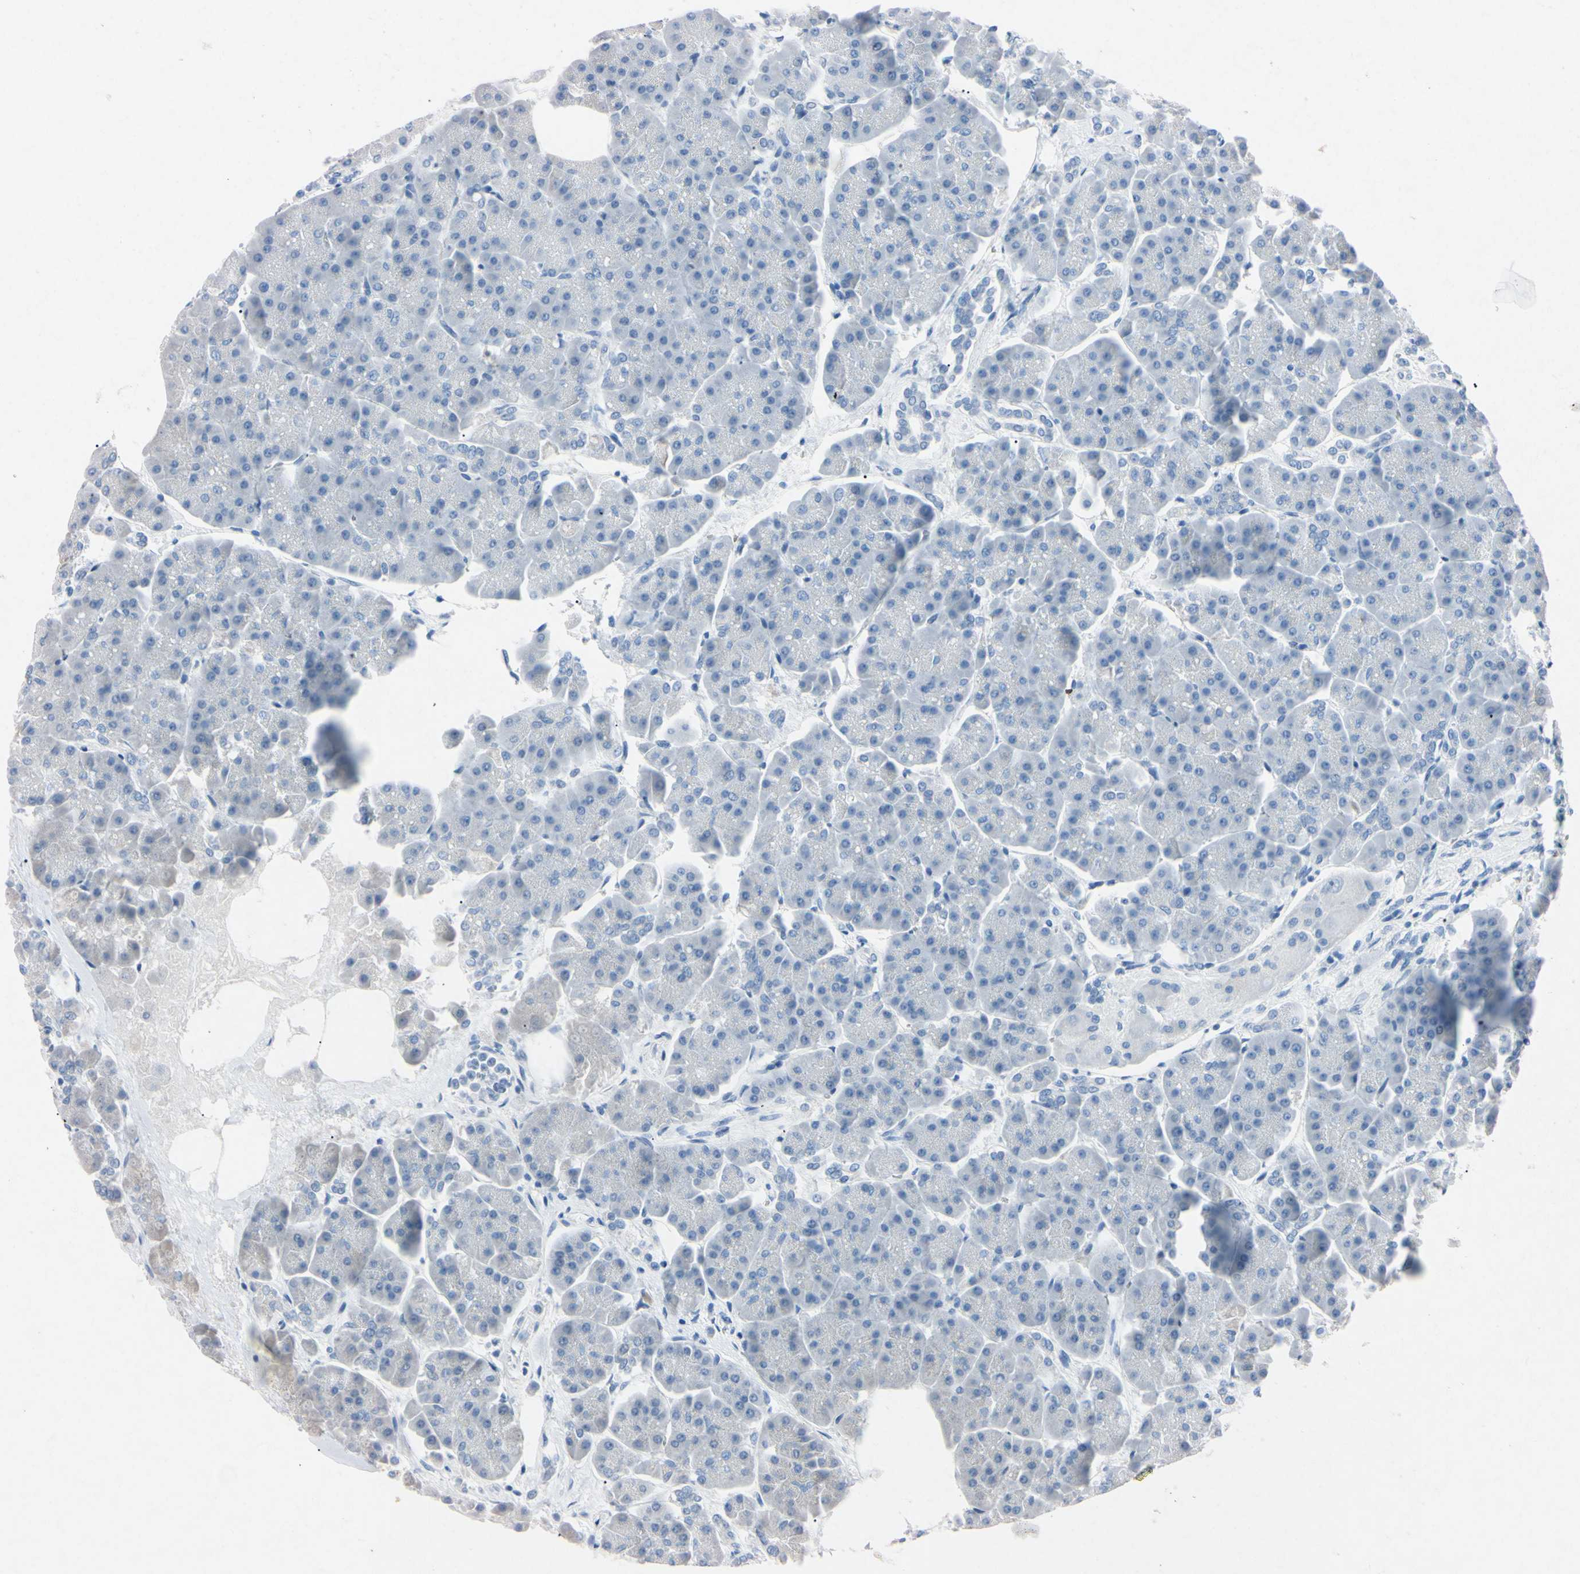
{"staining": {"intensity": "negative", "quantity": "none", "location": "none"}, "tissue": "pancreas", "cell_type": "Exocrine glandular cells", "image_type": "normal", "snomed": [{"axis": "morphology", "description": "Normal tissue, NOS"}, {"axis": "topography", "description": "Pancreas"}], "caption": "Unremarkable pancreas was stained to show a protein in brown. There is no significant positivity in exocrine glandular cells. (Brightfield microscopy of DAB immunohistochemistry at high magnification).", "gene": "ELN", "patient": {"sex": "female", "age": 70}}